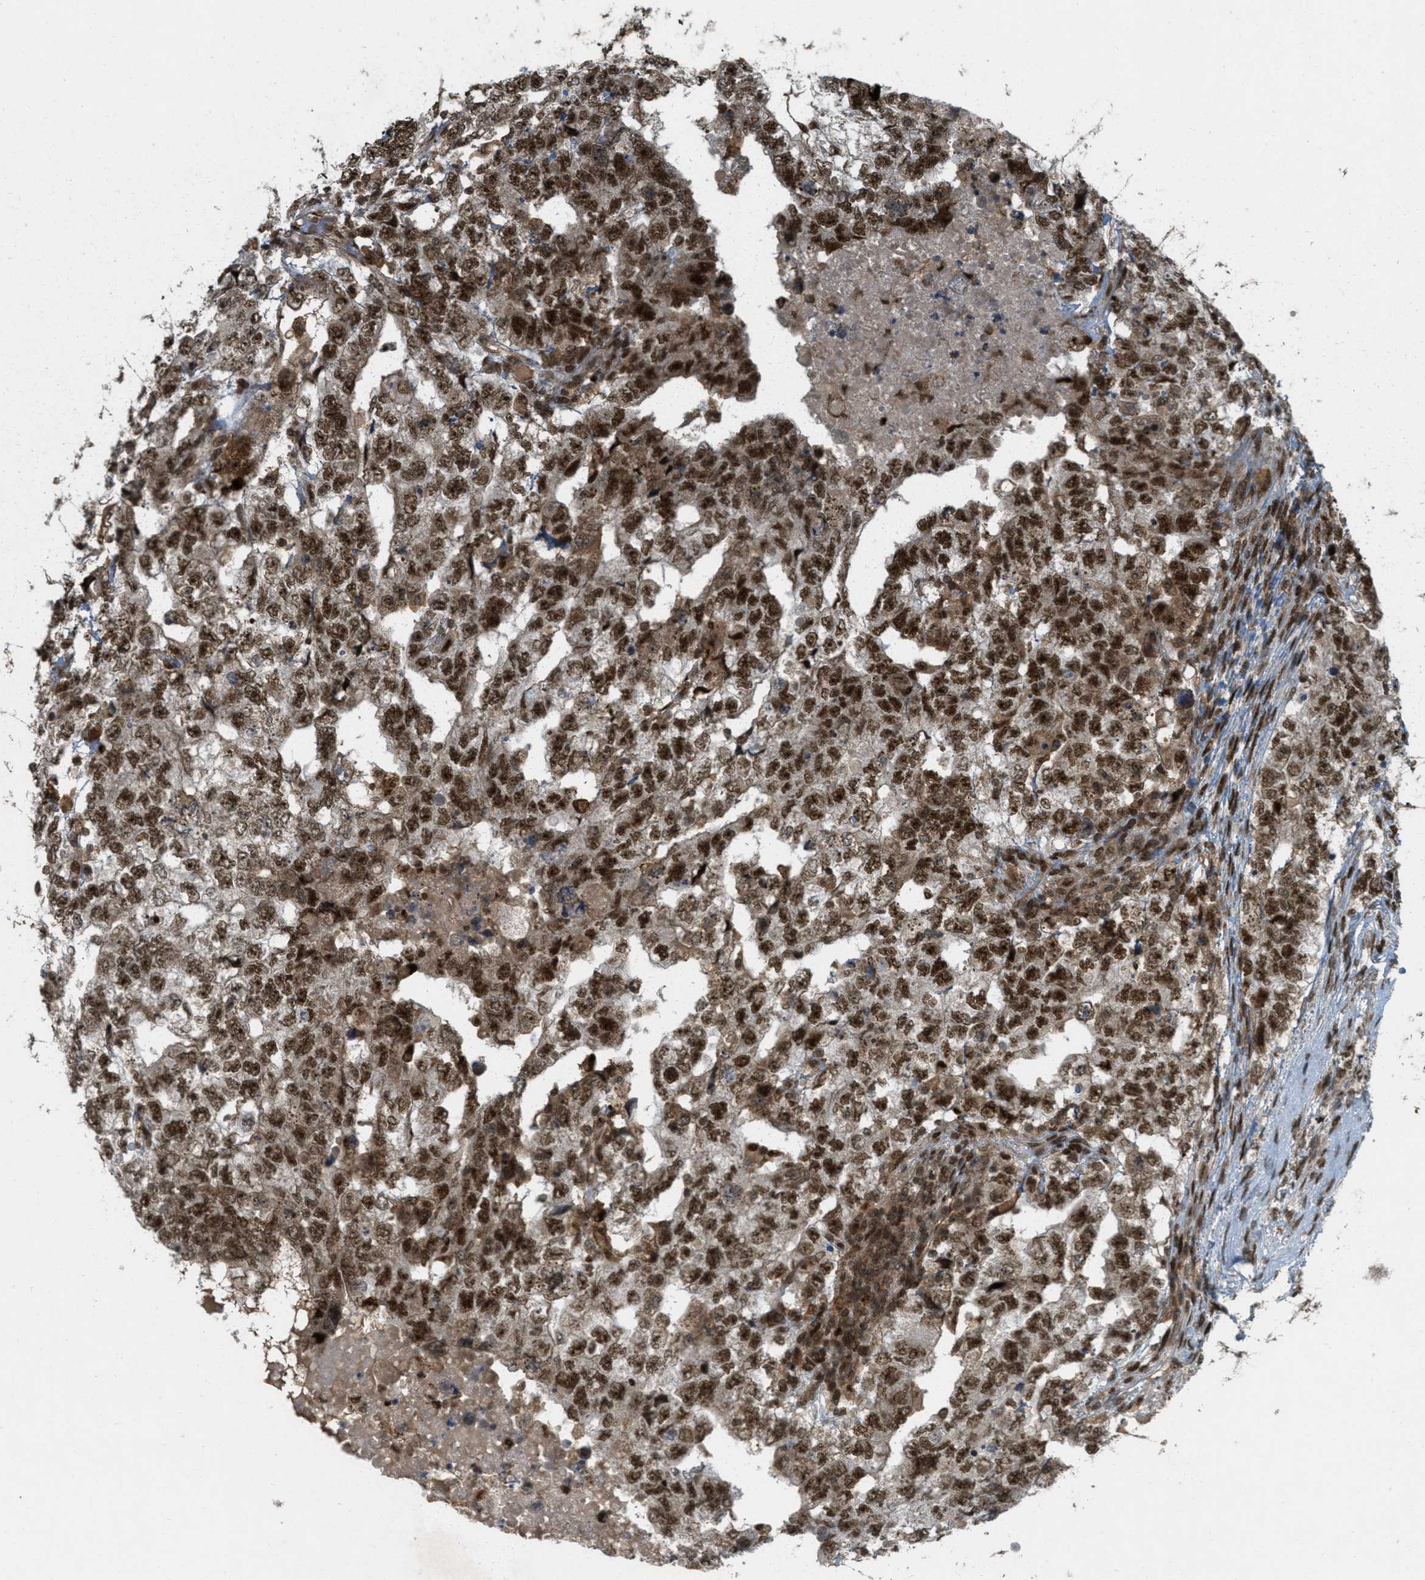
{"staining": {"intensity": "strong", "quantity": ">75%", "location": "cytoplasmic/membranous,nuclear"}, "tissue": "testis cancer", "cell_type": "Tumor cells", "image_type": "cancer", "snomed": [{"axis": "morphology", "description": "Carcinoma, Embryonal, NOS"}, {"axis": "topography", "description": "Testis"}], "caption": "Protein staining of testis embryonal carcinoma tissue demonstrates strong cytoplasmic/membranous and nuclear expression in about >75% of tumor cells.", "gene": "TLK1", "patient": {"sex": "male", "age": 36}}